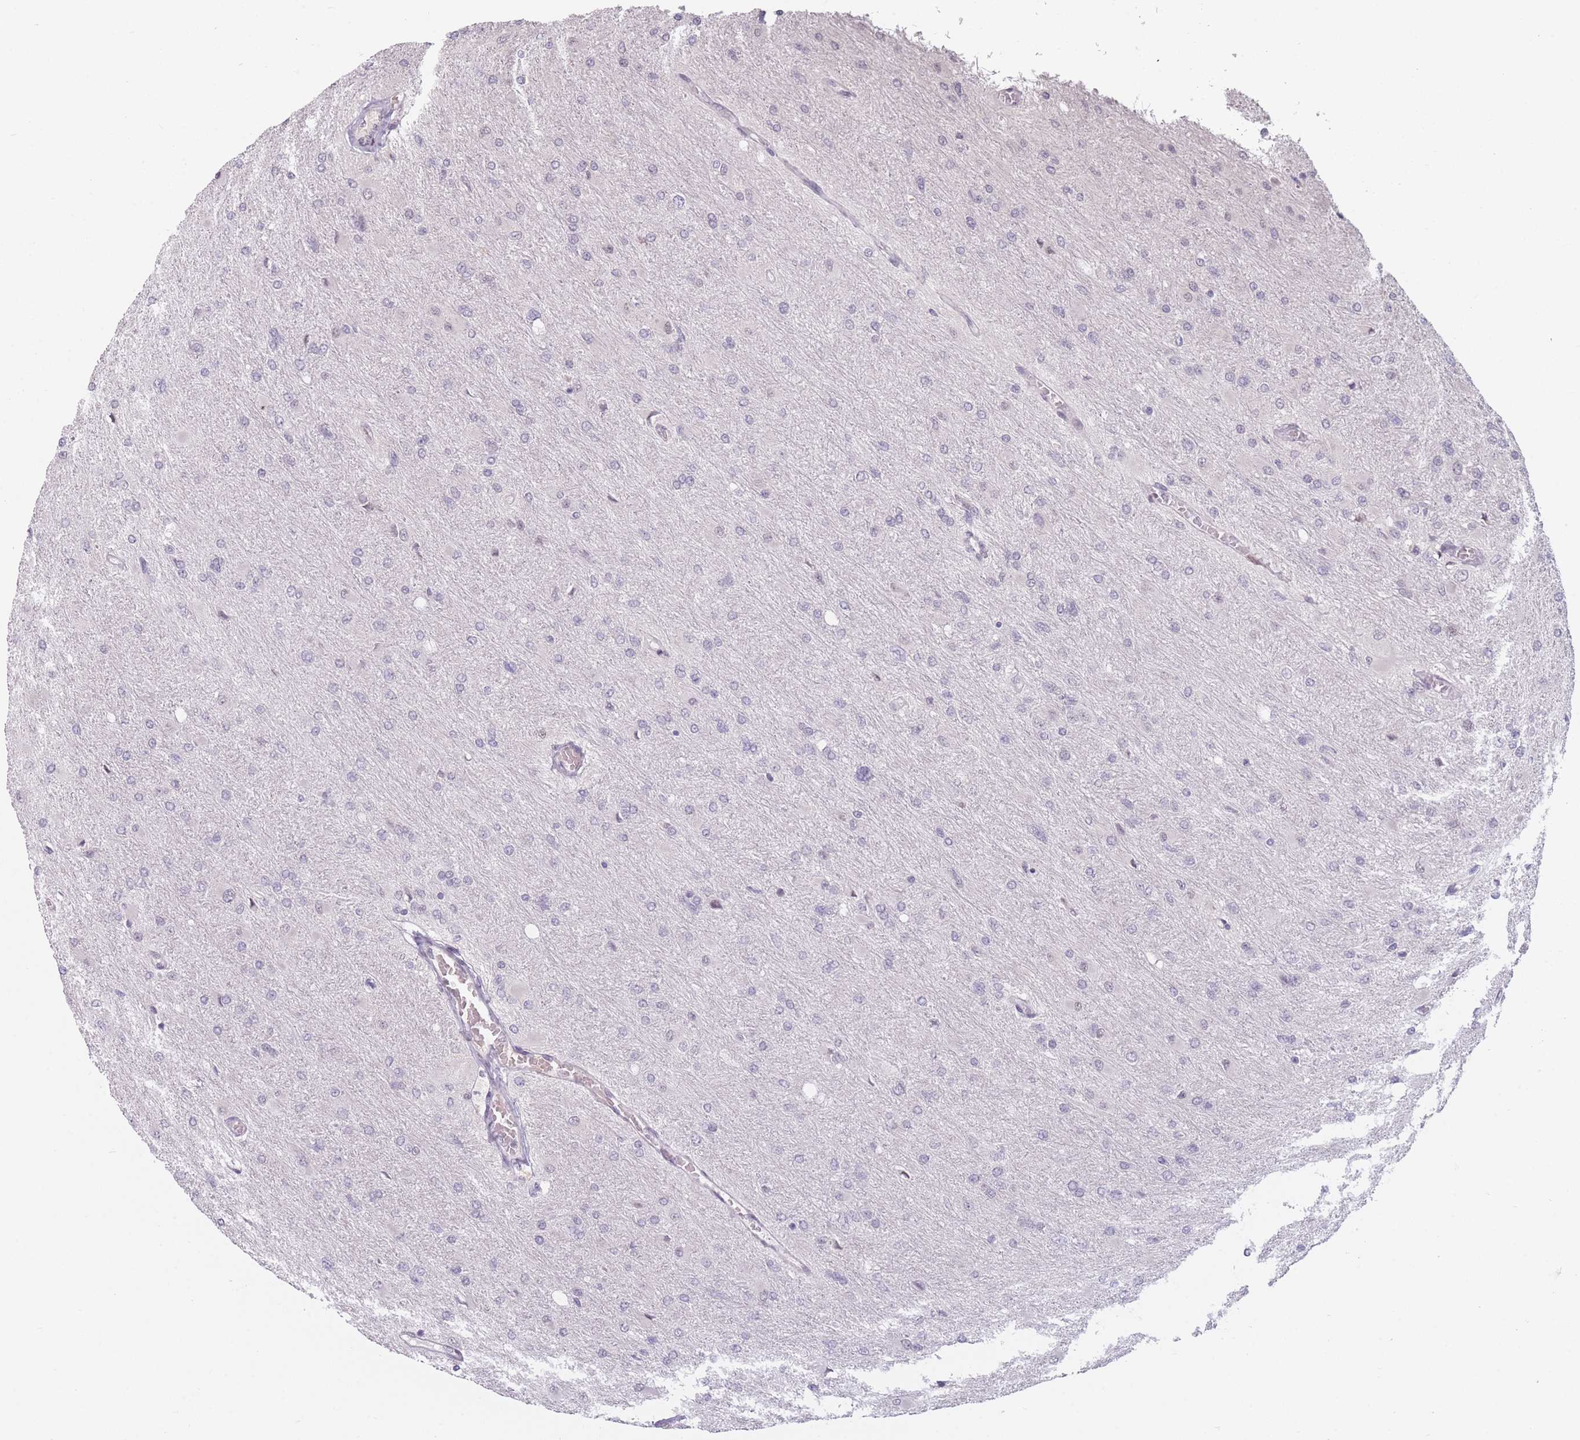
{"staining": {"intensity": "weak", "quantity": "<25%", "location": "nuclear"}, "tissue": "glioma", "cell_type": "Tumor cells", "image_type": "cancer", "snomed": [{"axis": "morphology", "description": "Glioma, malignant, High grade"}, {"axis": "topography", "description": "Cerebral cortex"}], "caption": "Malignant glioma (high-grade) stained for a protein using immunohistochemistry (IHC) displays no positivity tumor cells.", "gene": "SUPT6H", "patient": {"sex": "female", "age": 36}}